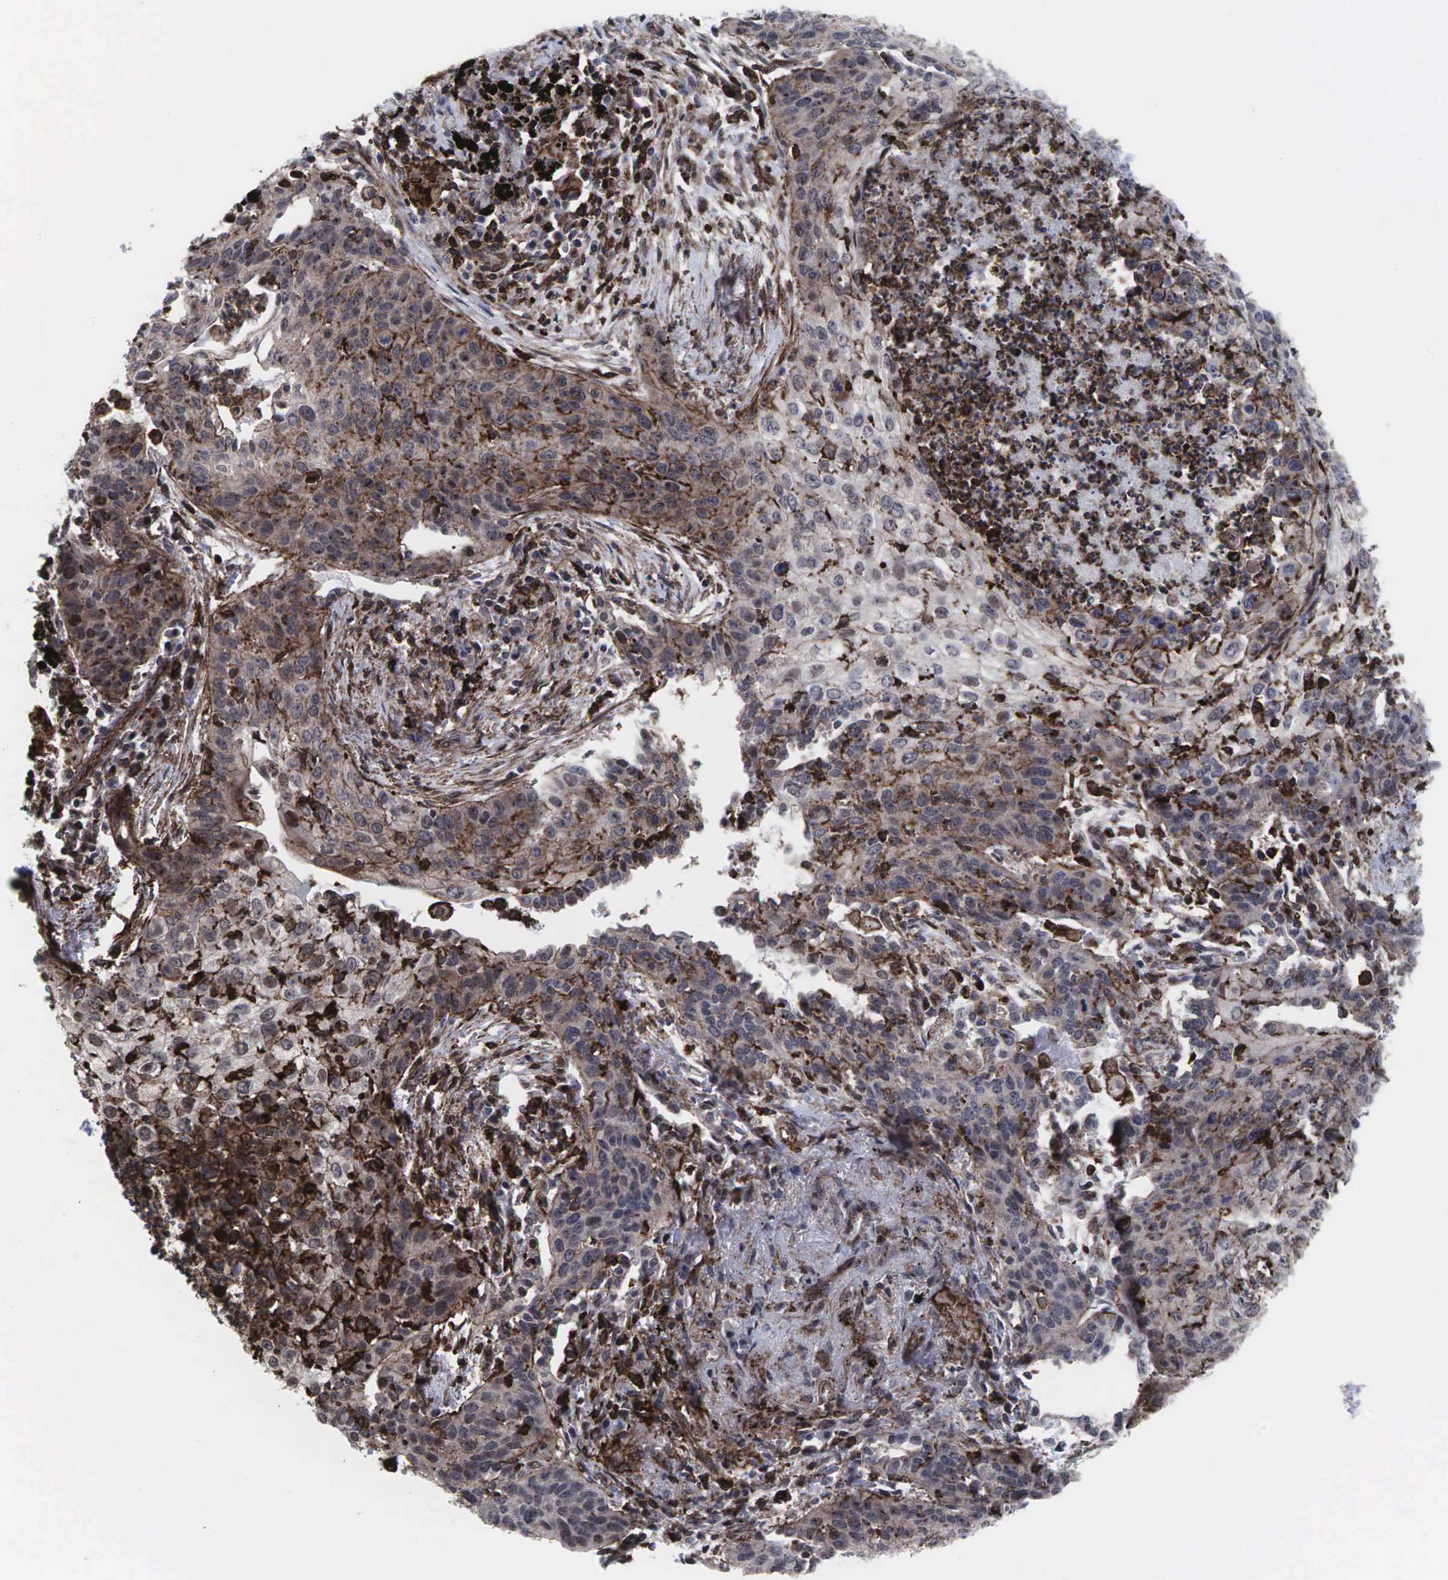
{"staining": {"intensity": "moderate", "quantity": ">75%", "location": "cytoplasmic/membranous"}, "tissue": "lung cancer", "cell_type": "Tumor cells", "image_type": "cancer", "snomed": [{"axis": "morphology", "description": "Squamous cell carcinoma, NOS"}, {"axis": "topography", "description": "Lung"}], "caption": "Lung cancer was stained to show a protein in brown. There is medium levels of moderate cytoplasmic/membranous staining in approximately >75% of tumor cells.", "gene": "GPRASP1", "patient": {"sex": "male", "age": 71}}